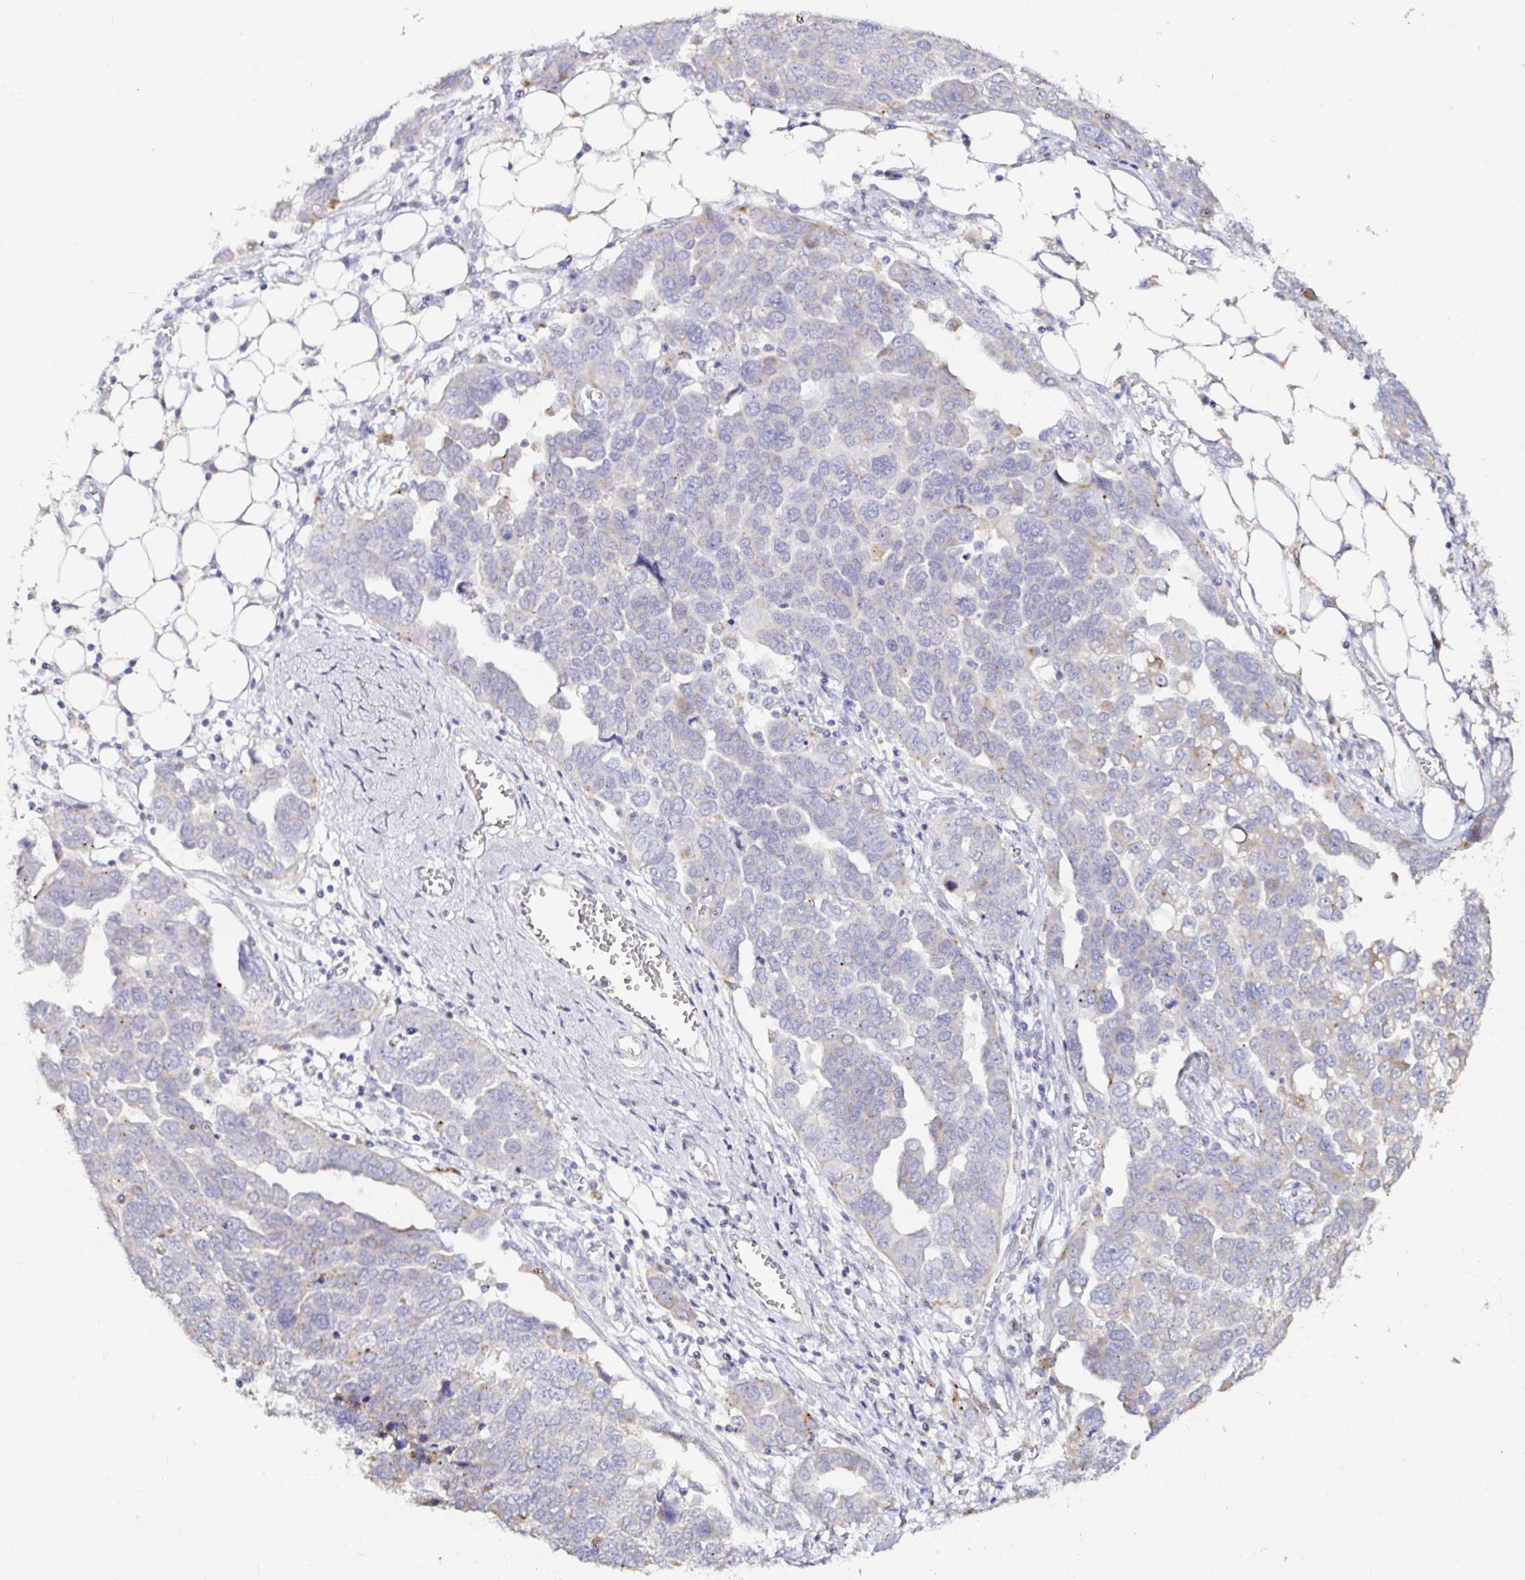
{"staining": {"intensity": "negative", "quantity": "none", "location": "none"}, "tissue": "ovarian cancer", "cell_type": "Tumor cells", "image_type": "cancer", "snomed": [{"axis": "morphology", "description": "Cystadenocarcinoma, serous, NOS"}, {"axis": "topography", "description": "Ovary"}], "caption": "Tumor cells are negative for brown protein staining in serous cystadenocarcinoma (ovarian).", "gene": "GALNS", "patient": {"sex": "female", "age": 59}}